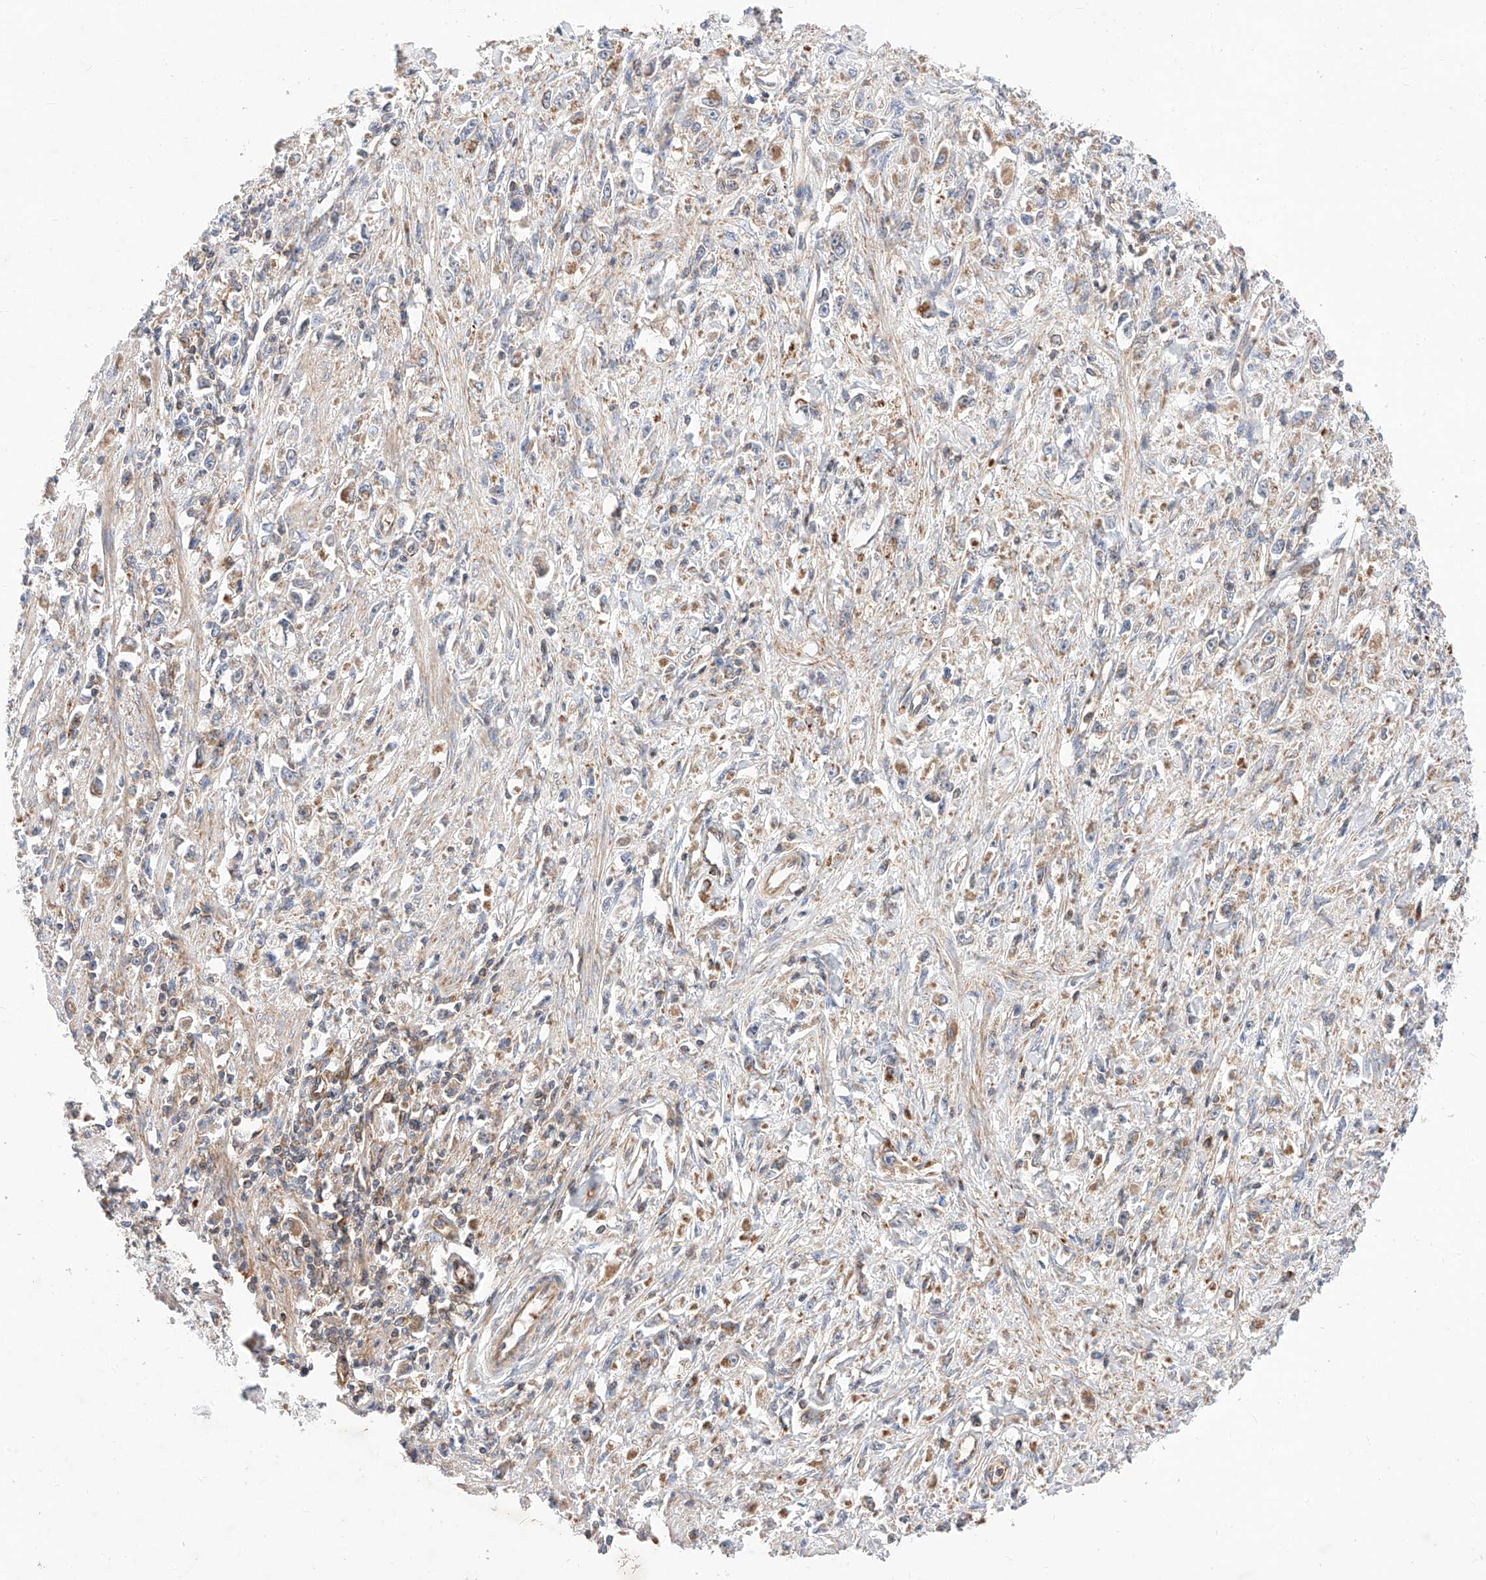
{"staining": {"intensity": "negative", "quantity": "none", "location": "none"}, "tissue": "stomach cancer", "cell_type": "Tumor cells", "image_type": "cancer", "snomed": [{"axis": "morphology", "description": "Adenocarcinoma, NOS"}, {"axis": "topography", "description": "Stomach"}], "caption": "A photomicrograph of stomach cancer (adenocarcinoma) stained for a protein exhibits no brown staining in tumor cells. (DAB (3,3'-diaminobenzidine) IHC with hematoxylin counter stain).", "gene": "NR1D1", "patient": {"sex": "female", "age": 59}}